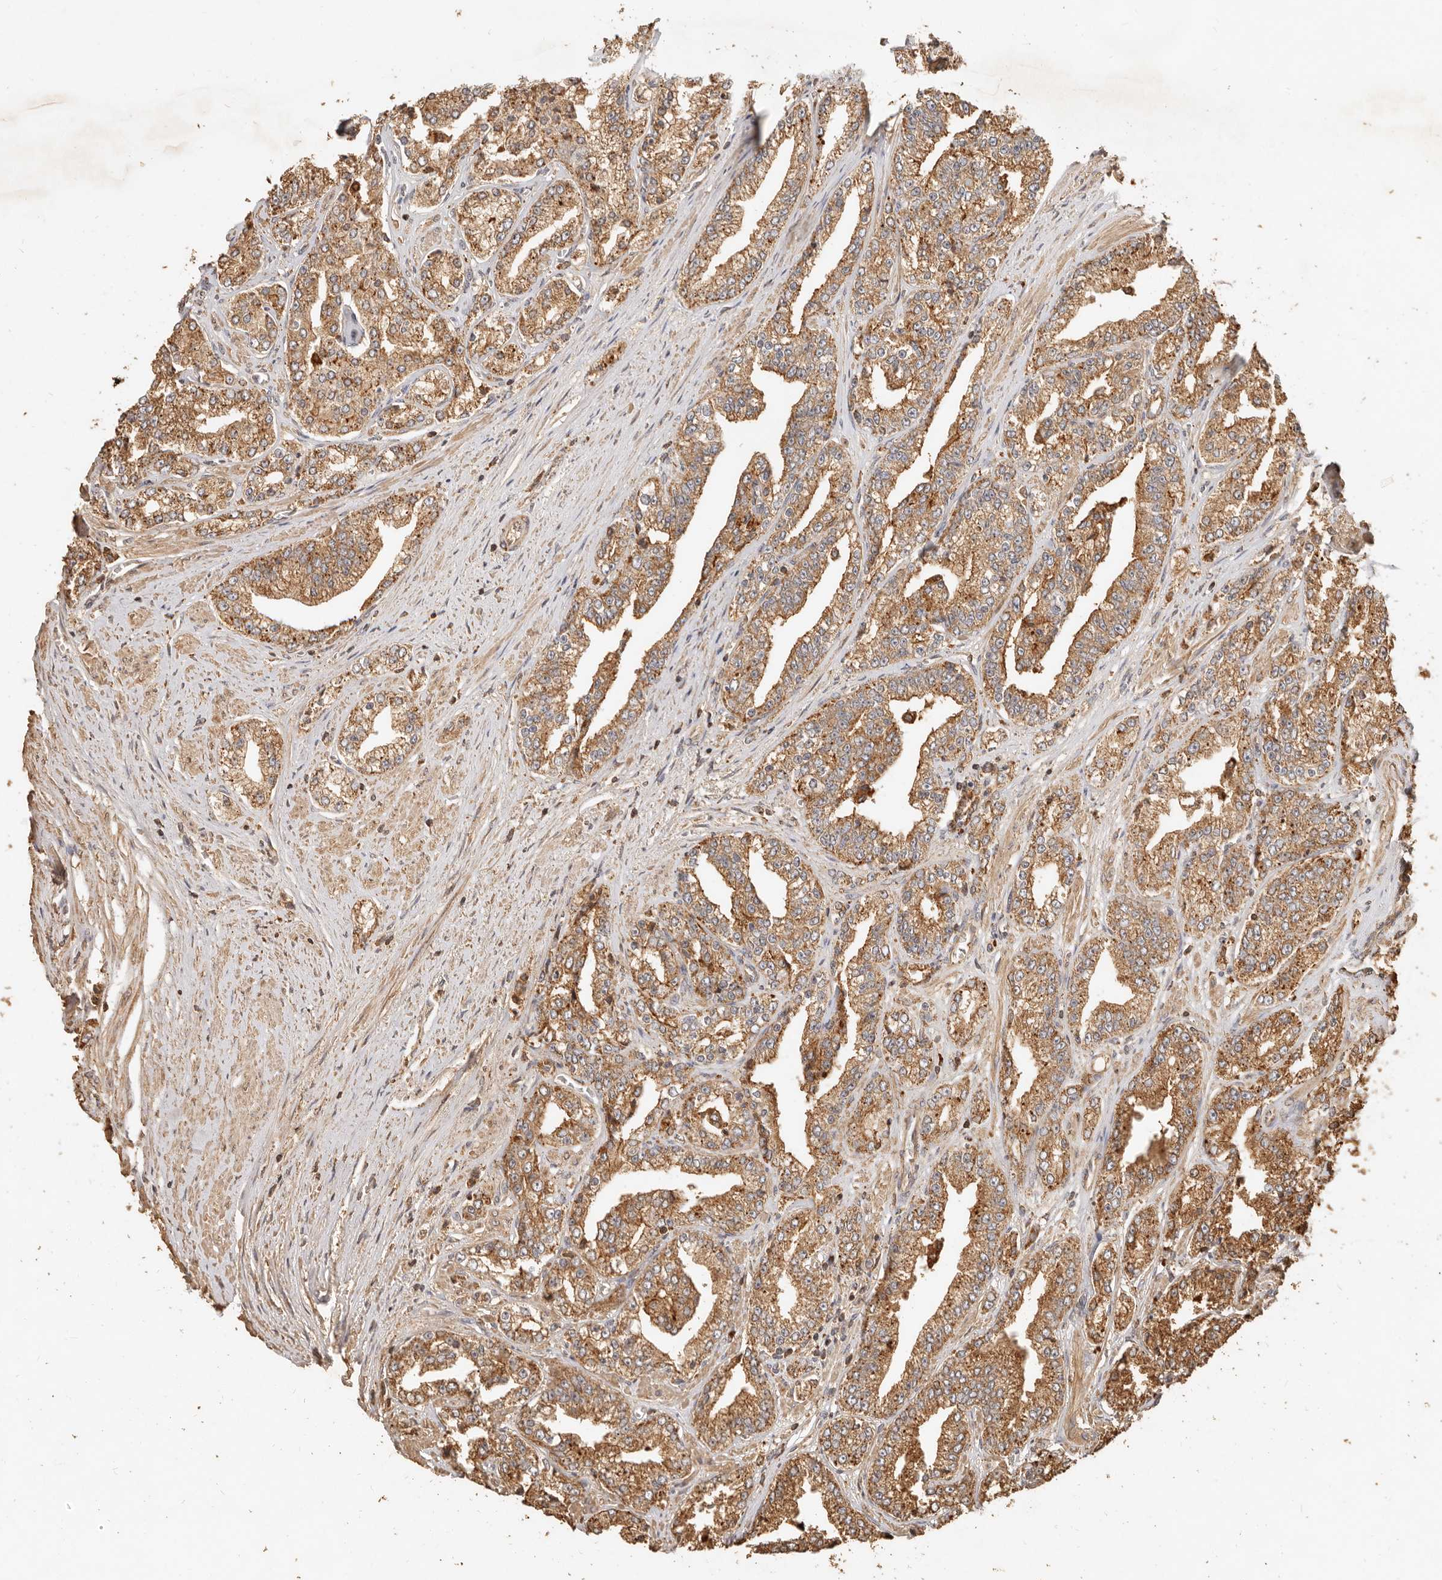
{"staining": {"intensity": "moderate", "quantity": ">75%", "location": "cytoplasmic/membranous"}, "tissue": "prostate cancer", "cell_type": "Tumor cells", "image_type": "cancer", "snomed": [{"axis": "morphology", "description": "Adenocarcinoma, High grade"}, {"axis": "topography", "description": "Prostate"}], "caption": "High-magnification brightfield microscopy of prostate cancer (high-grade adenocarcinoma) stained with DAB (brown) and counterstained with hematoxylin (blue). tumor cells exhibit moderate cytoplasmic/membranous expression is appreciated in approximately>75% of cells. (DAB IHC with brightfield microscopy, high magnification).", "gene": "FAM180B", "patient": {"sex": "male", "age": 71}}